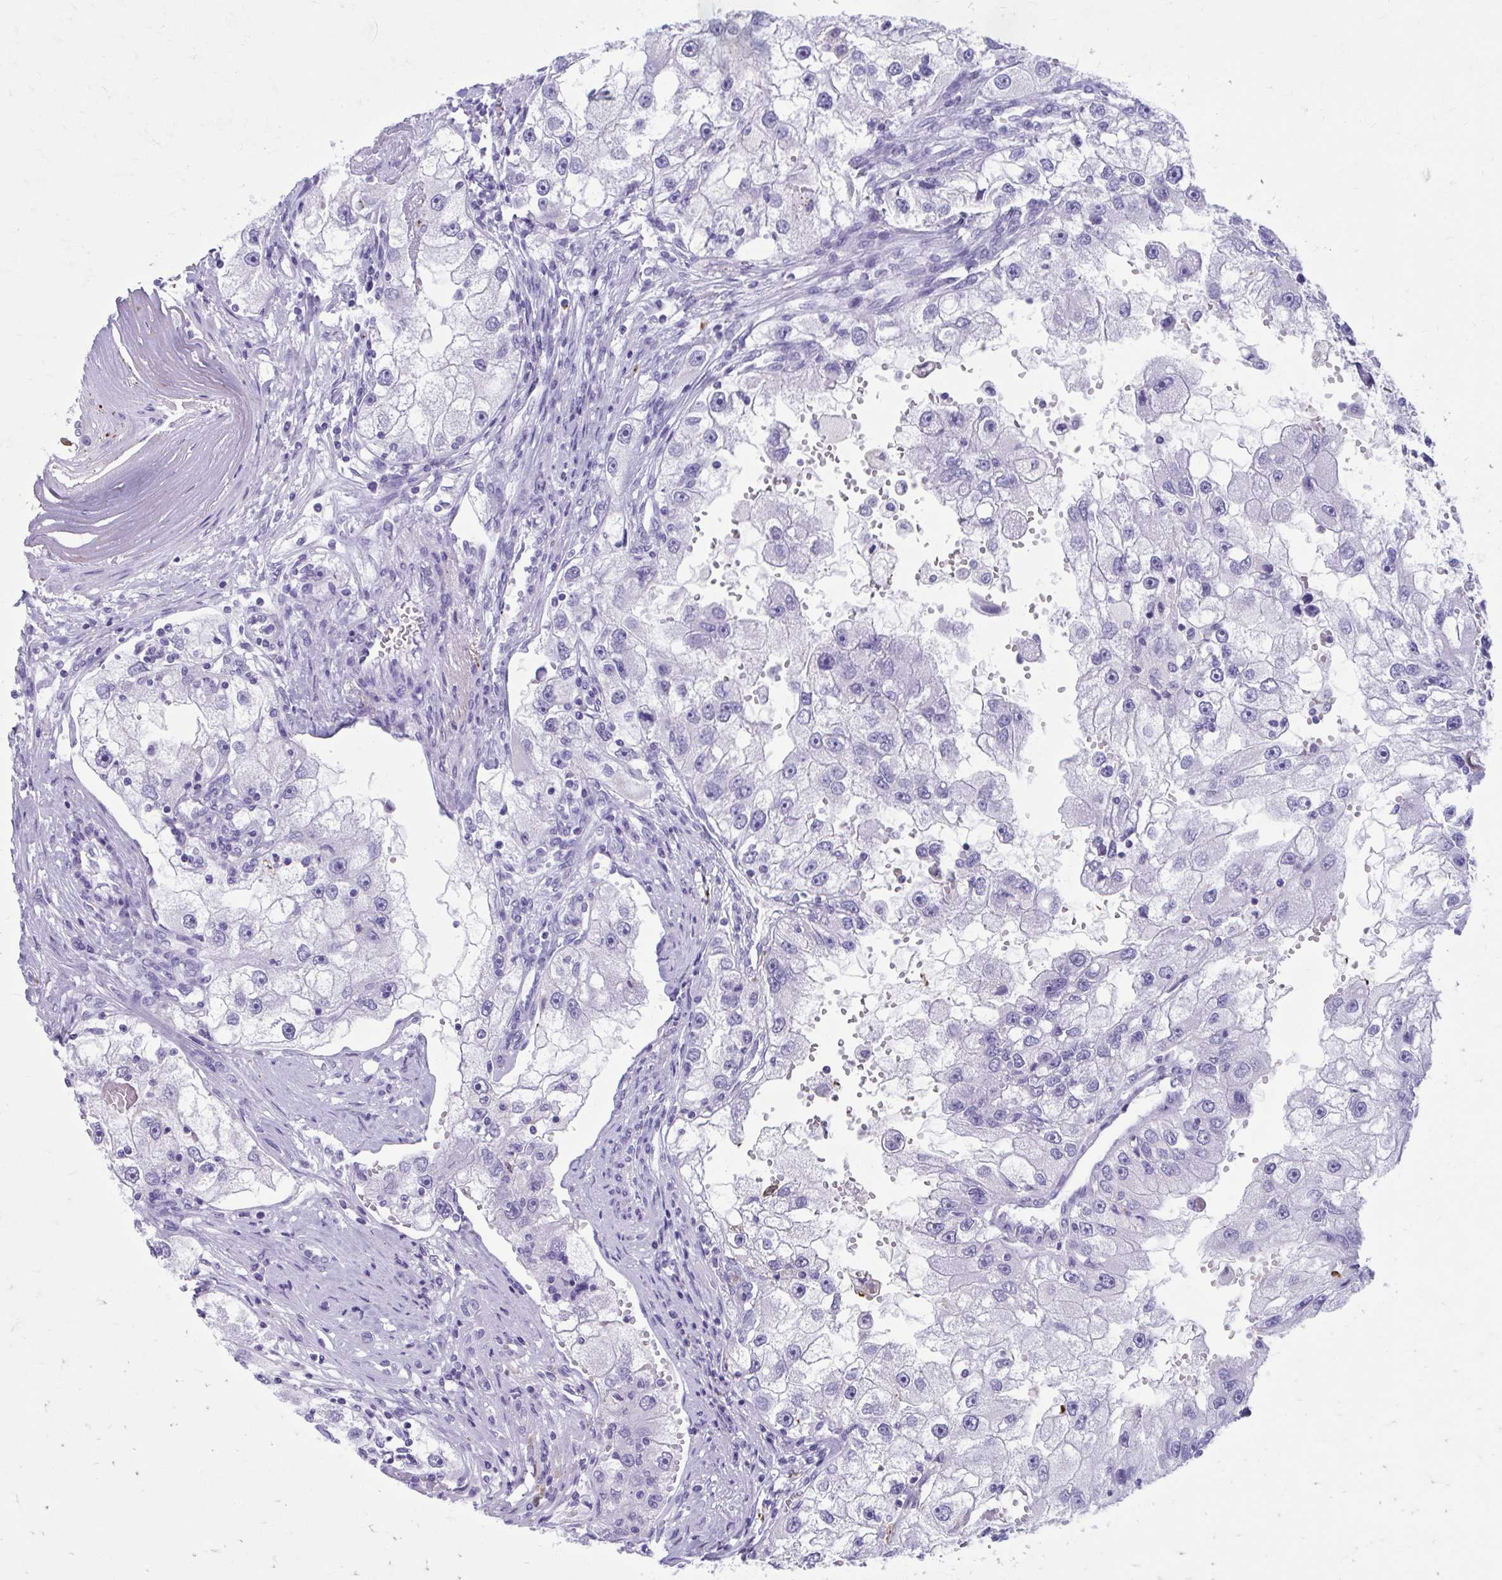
{"staining": {"intensity": "negative", "quantity": "none", "location": "none"}, "tissue": "renal cancer", "cell_type": "Tumor cells", "image_type": "cancer", "snomed": [{"axis": "morphology", "description": "Adenocarcinoma, NOS"}, {"axis": "topography", "description": "Kidney"}], "caption": "Human adenocarcinoma (renal) stained for a protein using immunohistochemistry (IHC) exhibits no positivity in tumor cells.", "gene": "KCNE2", "patient": {"sex": "male", "age": 63}}